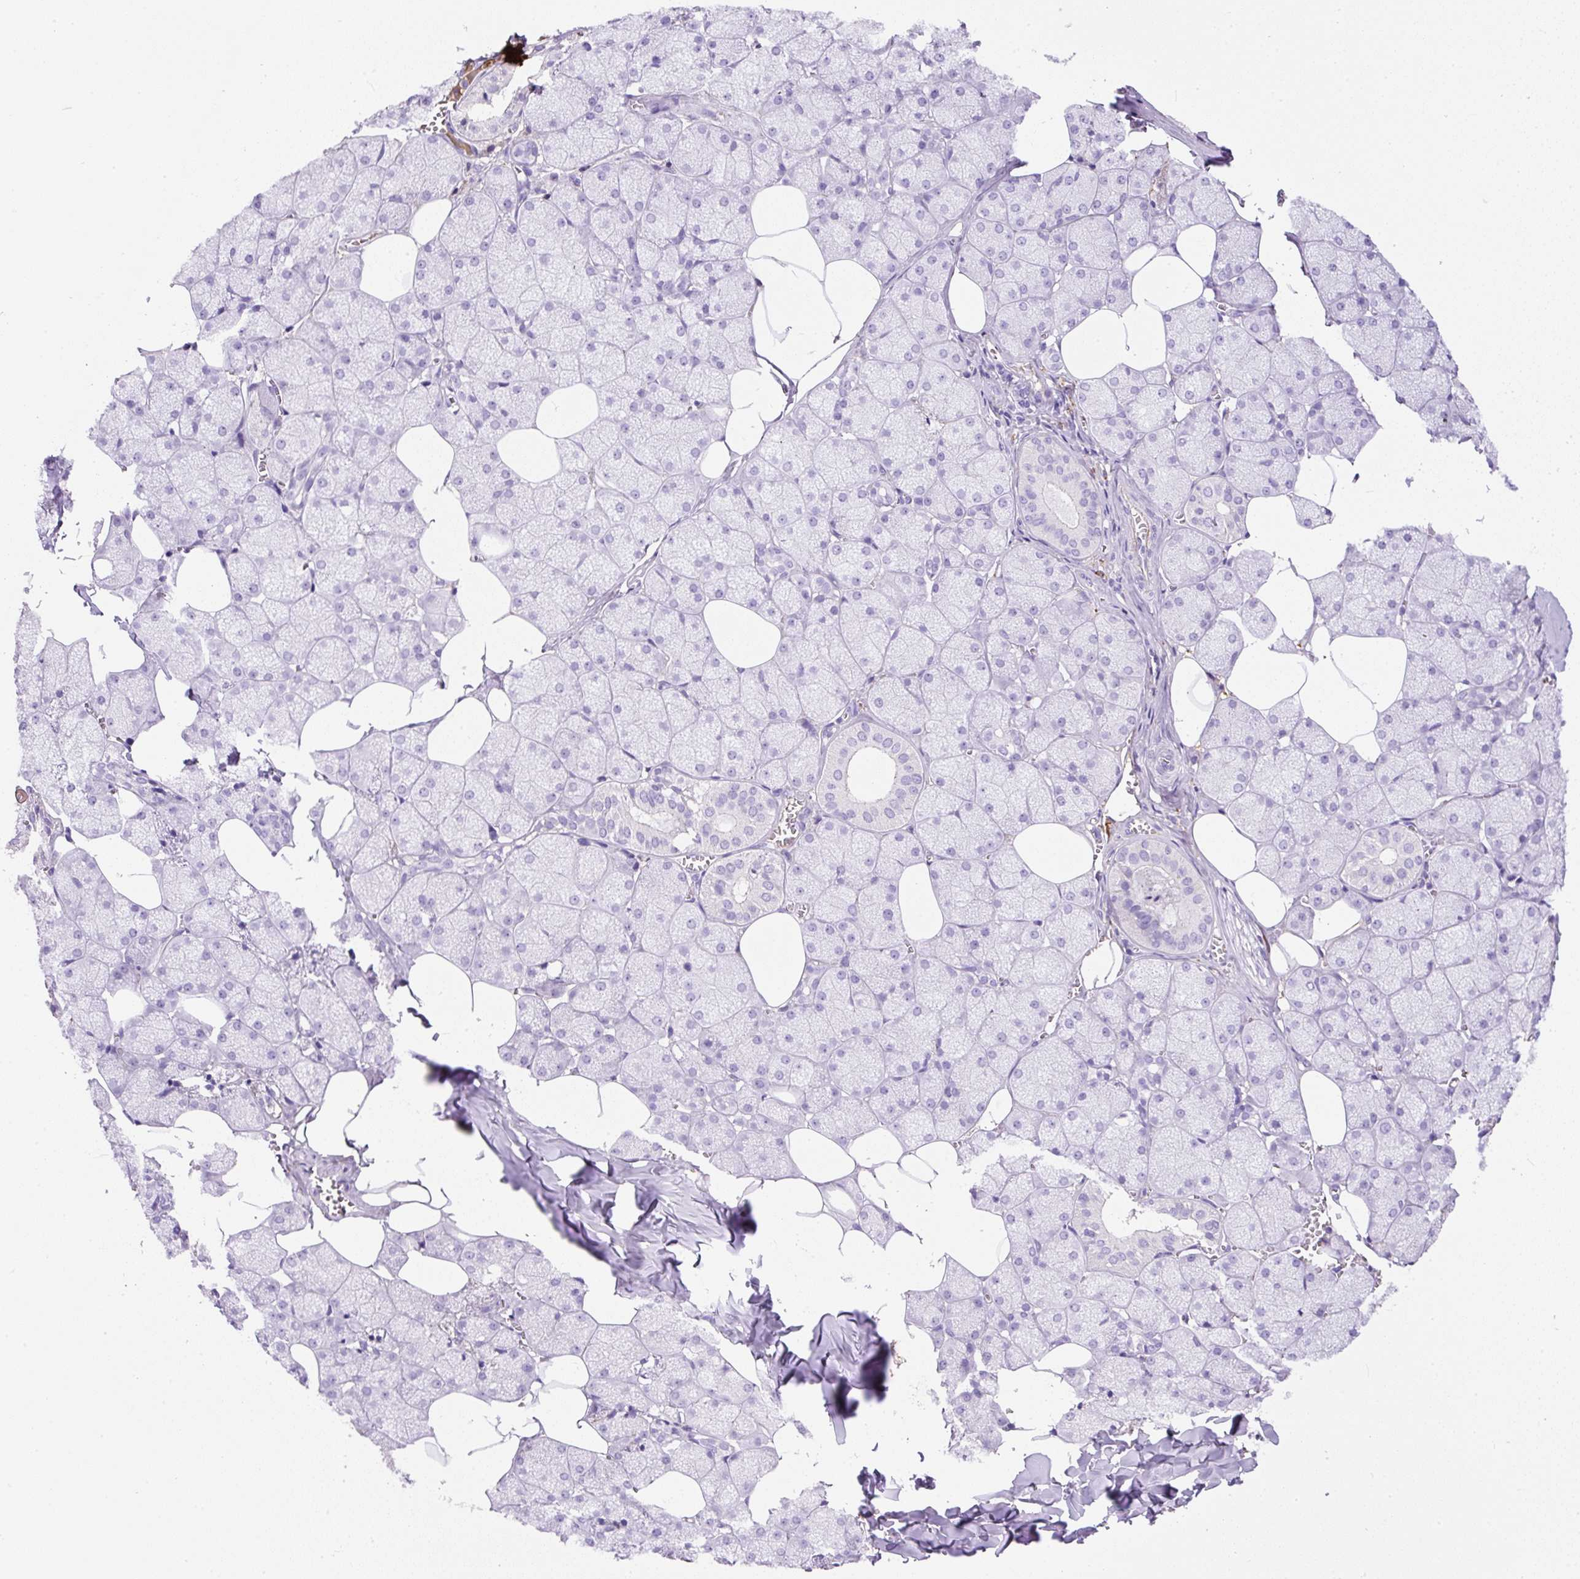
{"staining": {"intensity": "negative", "quantity": "none", "location": "none"}, "tissue": "salivary gland", "cell_type": "Glandular cells", "image_type": "normal", "snomed": [{"axis": "morphology", "description": "Normal tissue, NOS"}, {"axis": "topography", "description": "Salivary gland"}, {"axis": "topography", "description": "Peripheral nerve tissue"}], "caption": "DAB immunohistochemical staining of normal salivary gland exhibits no significant staining in glandular cells.", "gene": "APCS", "patient": {"sex": "male", "age": 38}}